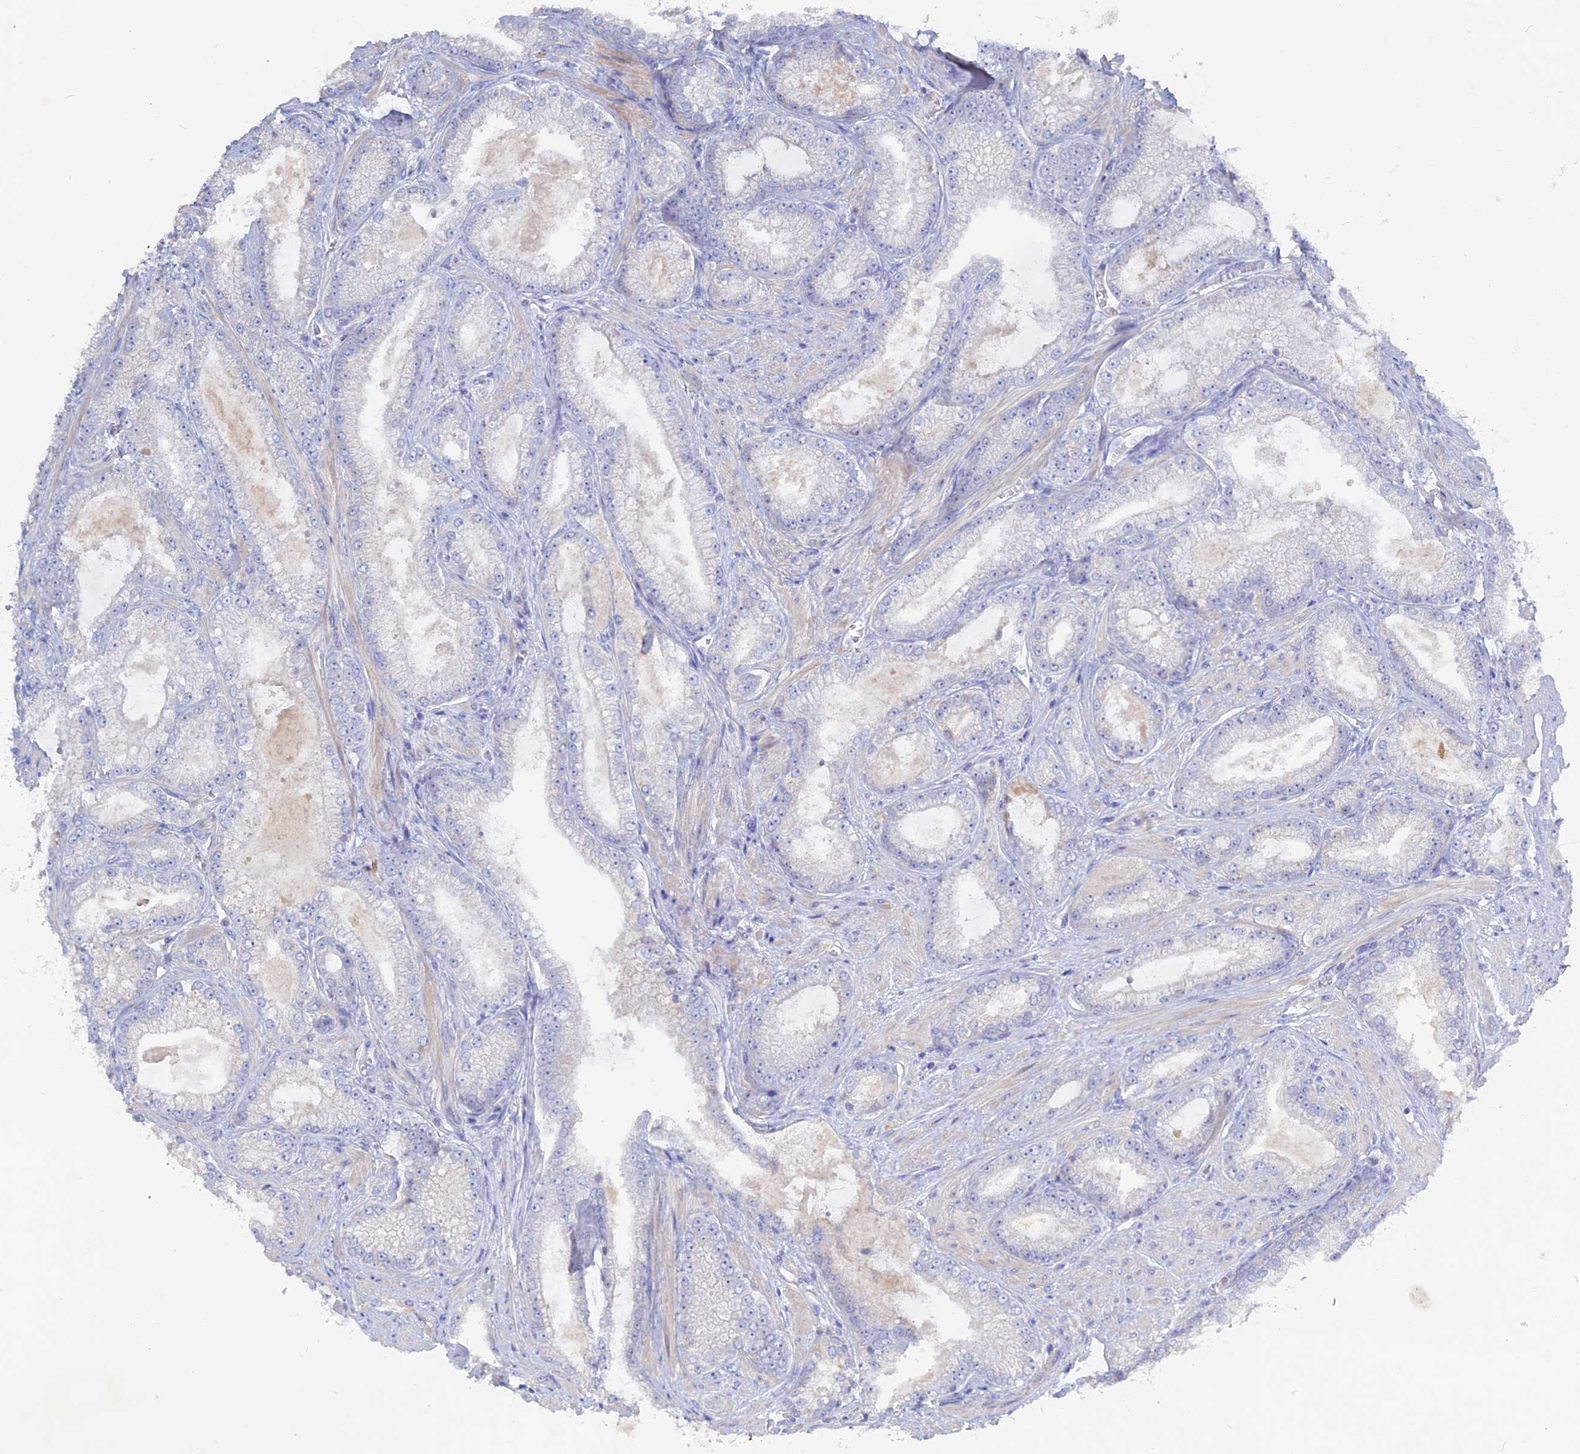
{"staining": {"intensity": "negative", "quantity": "none", "location": "none"}, "tissue": "prostate cancer", "cell_type": "Tumor cells", "image_type": "cancer", "snomed": [{"axis": "morphology", "description": "Adenocarcinoma, Low grade"}, {"axis": "topography", "description": "Prostate"}], "caption": "Immunohistochemical staining of prostate low-grade adenocarcinoma shows no significant positivity in tumor cells.", "gene": "ADGRA1", "patient": {"sex": "male", "age": 57}}